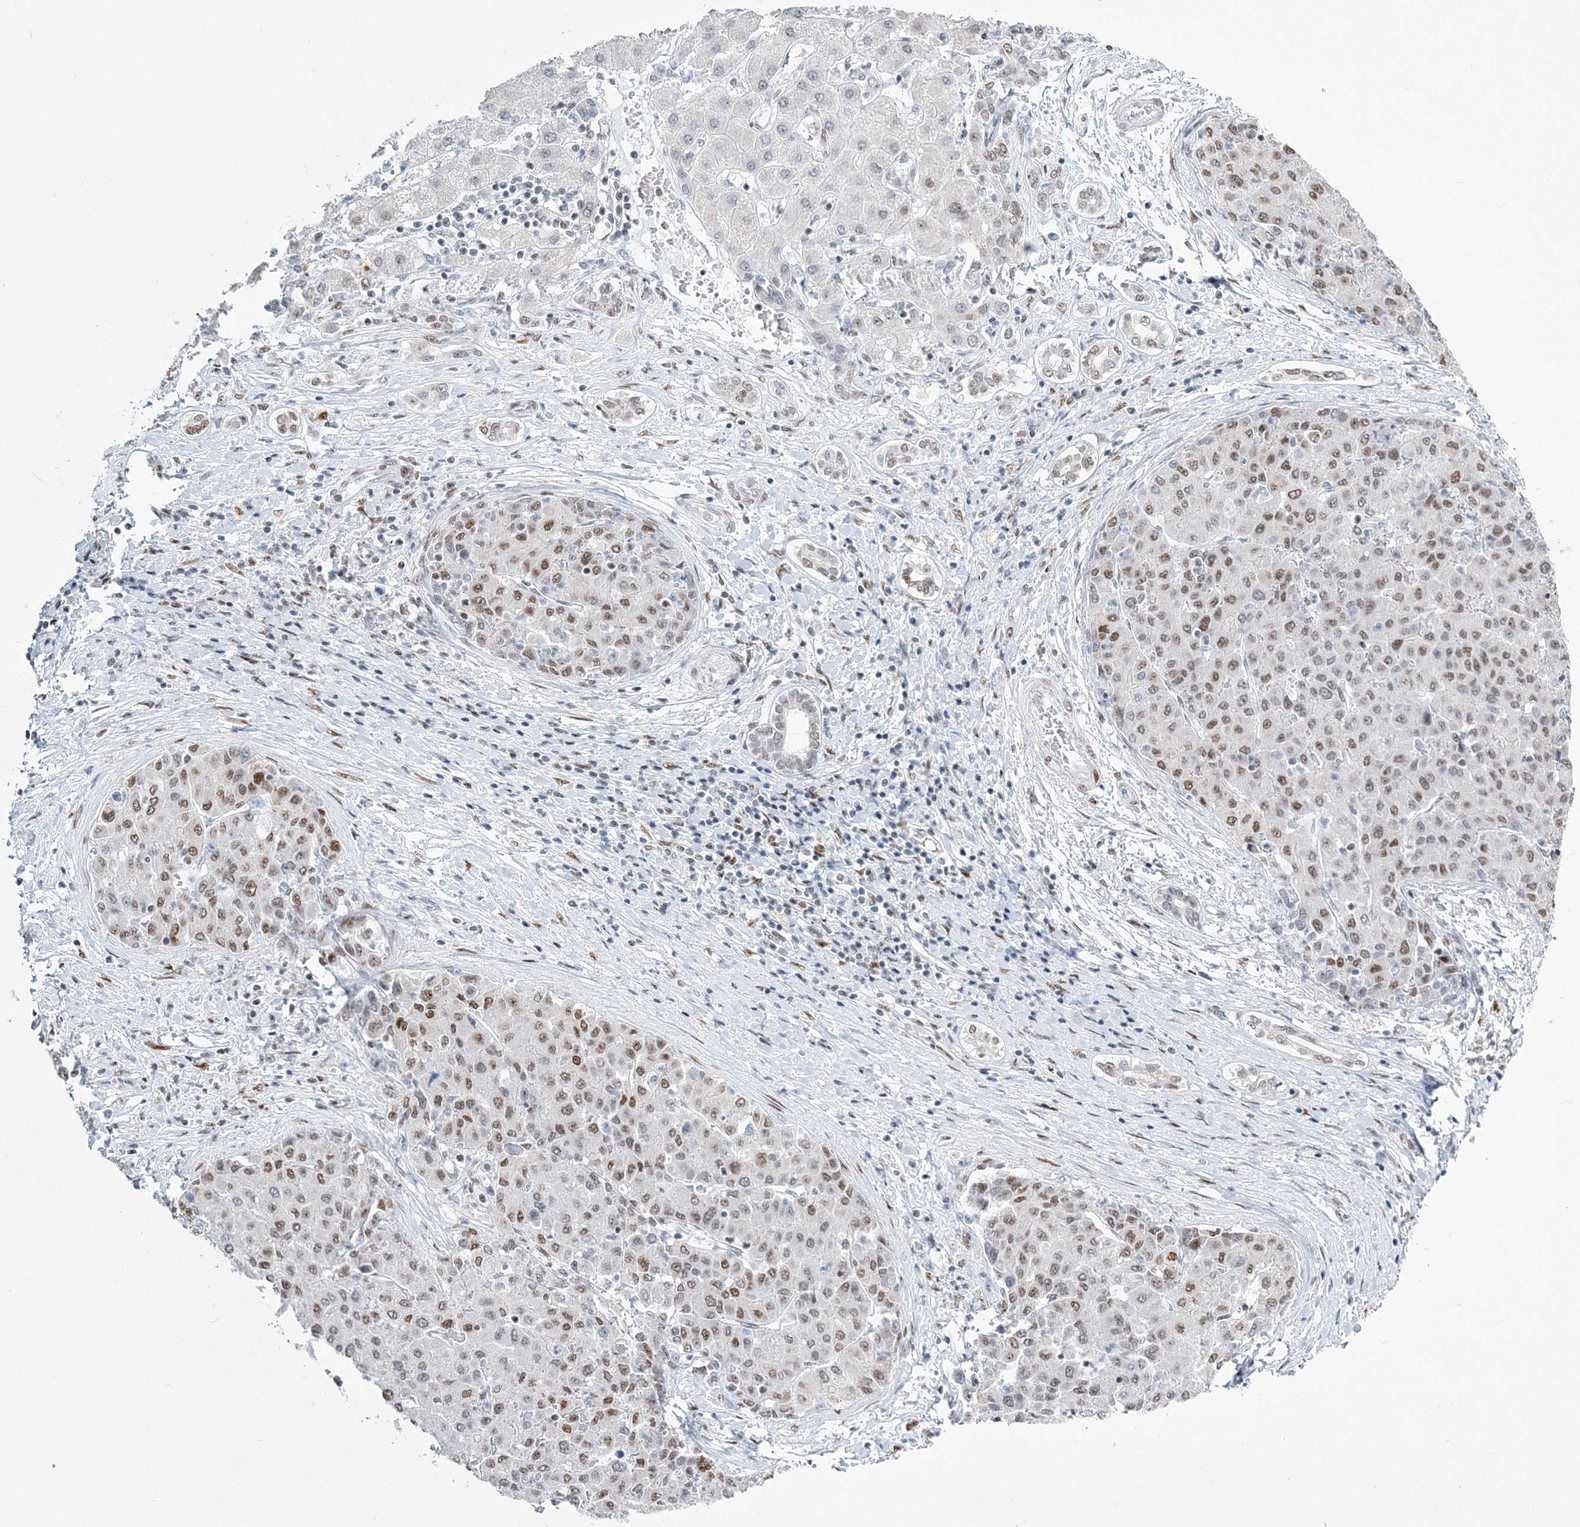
{"staining": {"intensity": "moderate", "quantity": "25%-75%", "location": "nuclear"}, "tissue": "liver cancer", "cell_type": "Tumor cells", "image_type": "cancer", "snomed": [{"axis": "morphology", "description": "Carcinoma, Hepatocellular, NOS"}, {"axis": "topography", "description": "Liver"}], "caption": "Immunohistochemistry (DAB (3,3'-diaminobenzidine)) staining of hepatocellular carcinoma (liver) displays moderate nuclear protein staining in about 25%-75% of tumor cells.", "gene": "ZBTB7A", "patient": {"sex": "male", "age": 65}}